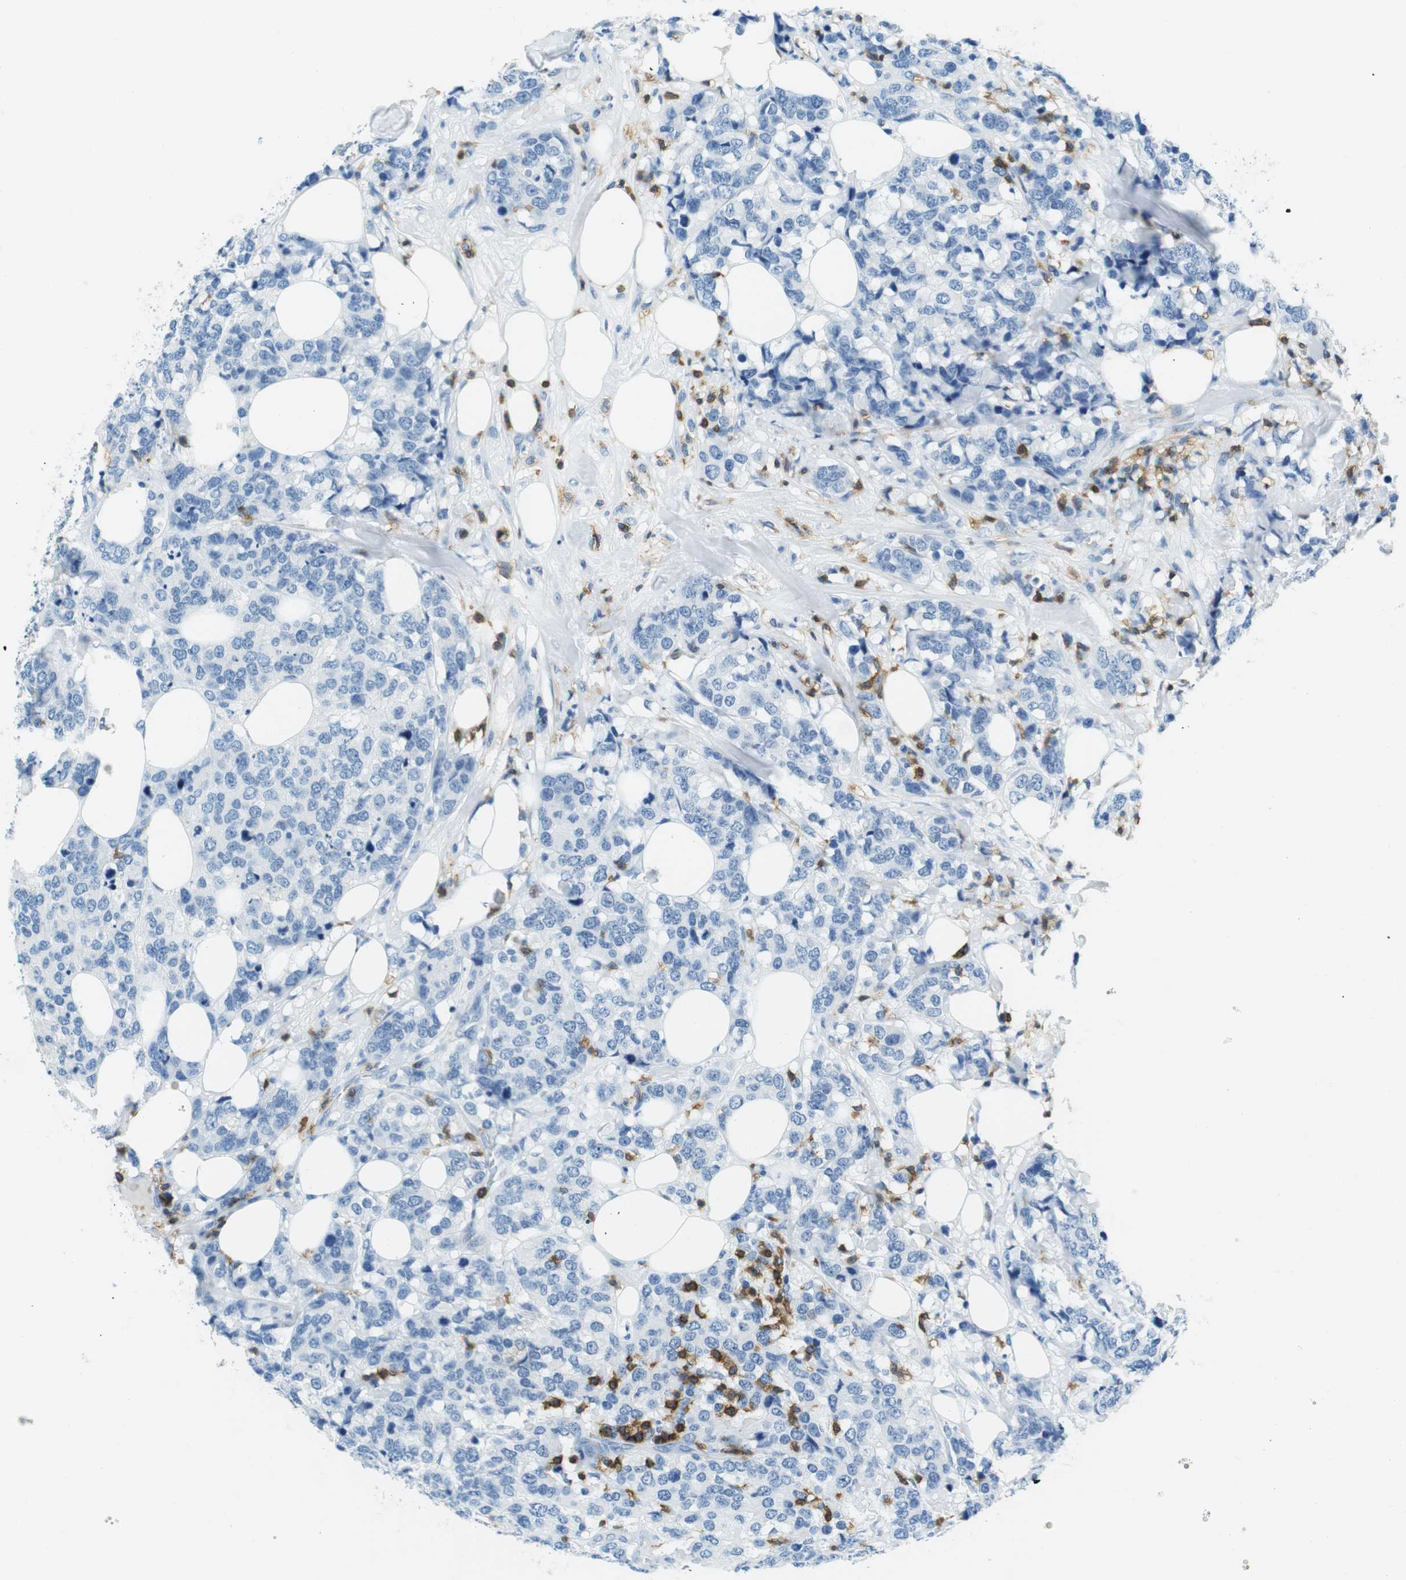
{"staining": {"intensity": "negative", "quantity": "none", "location": "none"}, "tissue": "breast cancer", "cell_type": "Tumor cells", "image_type": "cancer", "snomed": [{"axis": "morphology", "description": "Lobular carcinoma"}, {"axis": "topography", "description": "Breast"}], "caption": "Tumor cells show no significant positivity in breast lobular carcinoma.", "gene": "LAT", "patient": {"sex": "female", "age": 59}}